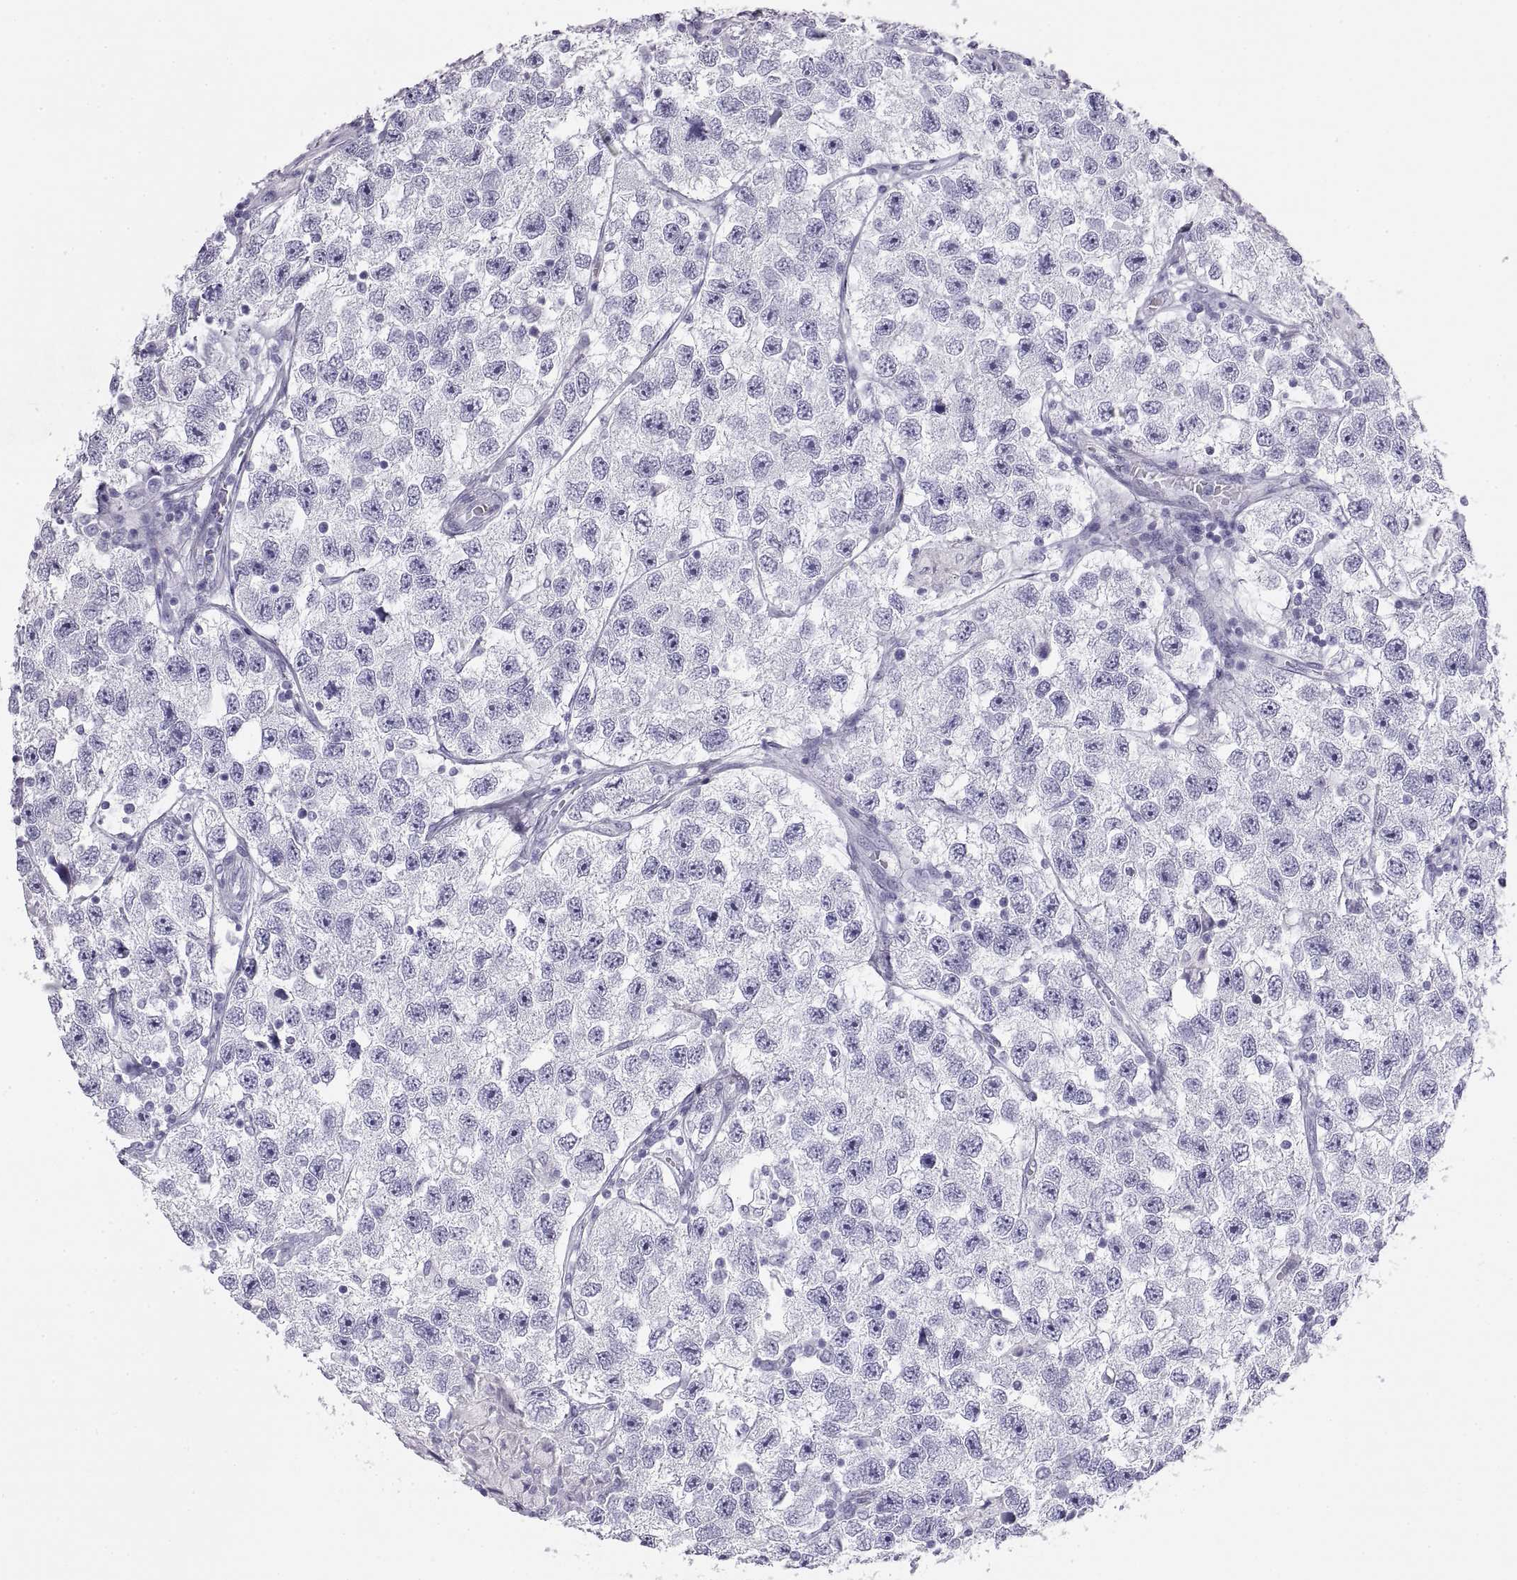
{"staining": {"intensity": "negative", "quantity": "none", "location": "none"}, "tissue": "testis cancer", "cell_type": "Tumor cells", "image_type": "cancer", "snomed": [{"axis": "morphology", "description": "Seminoma, NOS"}, {"axis": "topography", "description": "Testis"}], "caption": "This image is of testis cancer stained with IHC to label a protein in brown with the nuclei are counter-stained blue. There is no staining in tumor cells.", "gene": "RLBP1", "patient": {"sex": "male", "age": 26}}